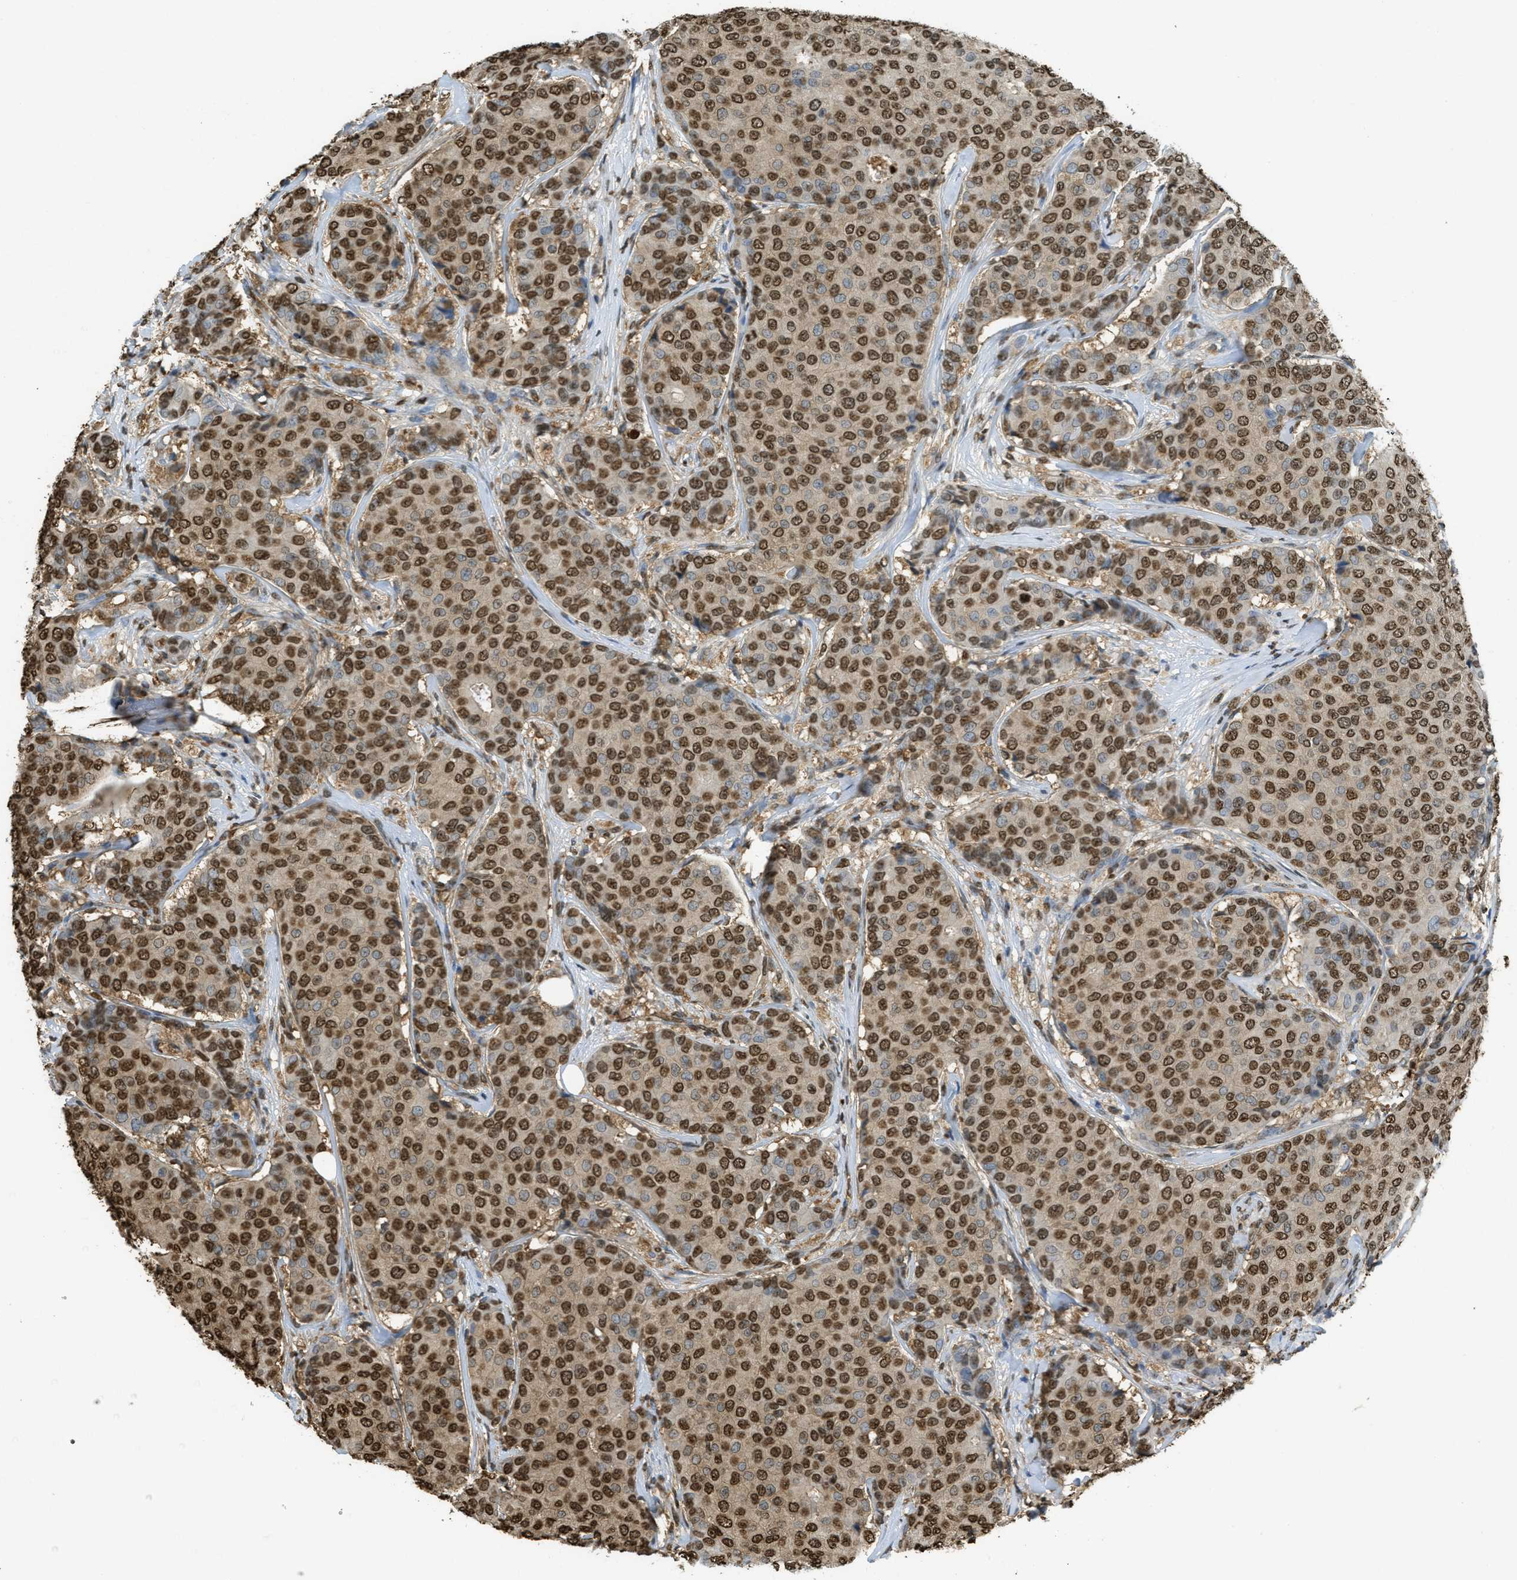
{"staining": {"intensity": "strong", "quantity": ">75%", "location": "cytoplasmic/membranous,nuclear"}, "tissue": "breast cancer", "cell_type": "Tumor cells", "image_type": "cancer", "snomed": [{"axis": "morphology", "description": "Duct carcinoma"}, {"axis": "topography", "description": "Breast"}], "caption": "Immunohistochemistry staining of breast cancer, which exhibits high levels of strong cytoplasmic/membranous and nuclear positivity in approximately >75% of tumor cells indicating strong cytoplasmic/membranous and nuclear protein expression. The staining was performed using DAB (3,3'-diaminobenzidine) (brown) for protein detection and nuclei were counterstained in hematoxylin (blue).", "gene": "NR5A2", "patient": {"sex": "female", "age": 75}}